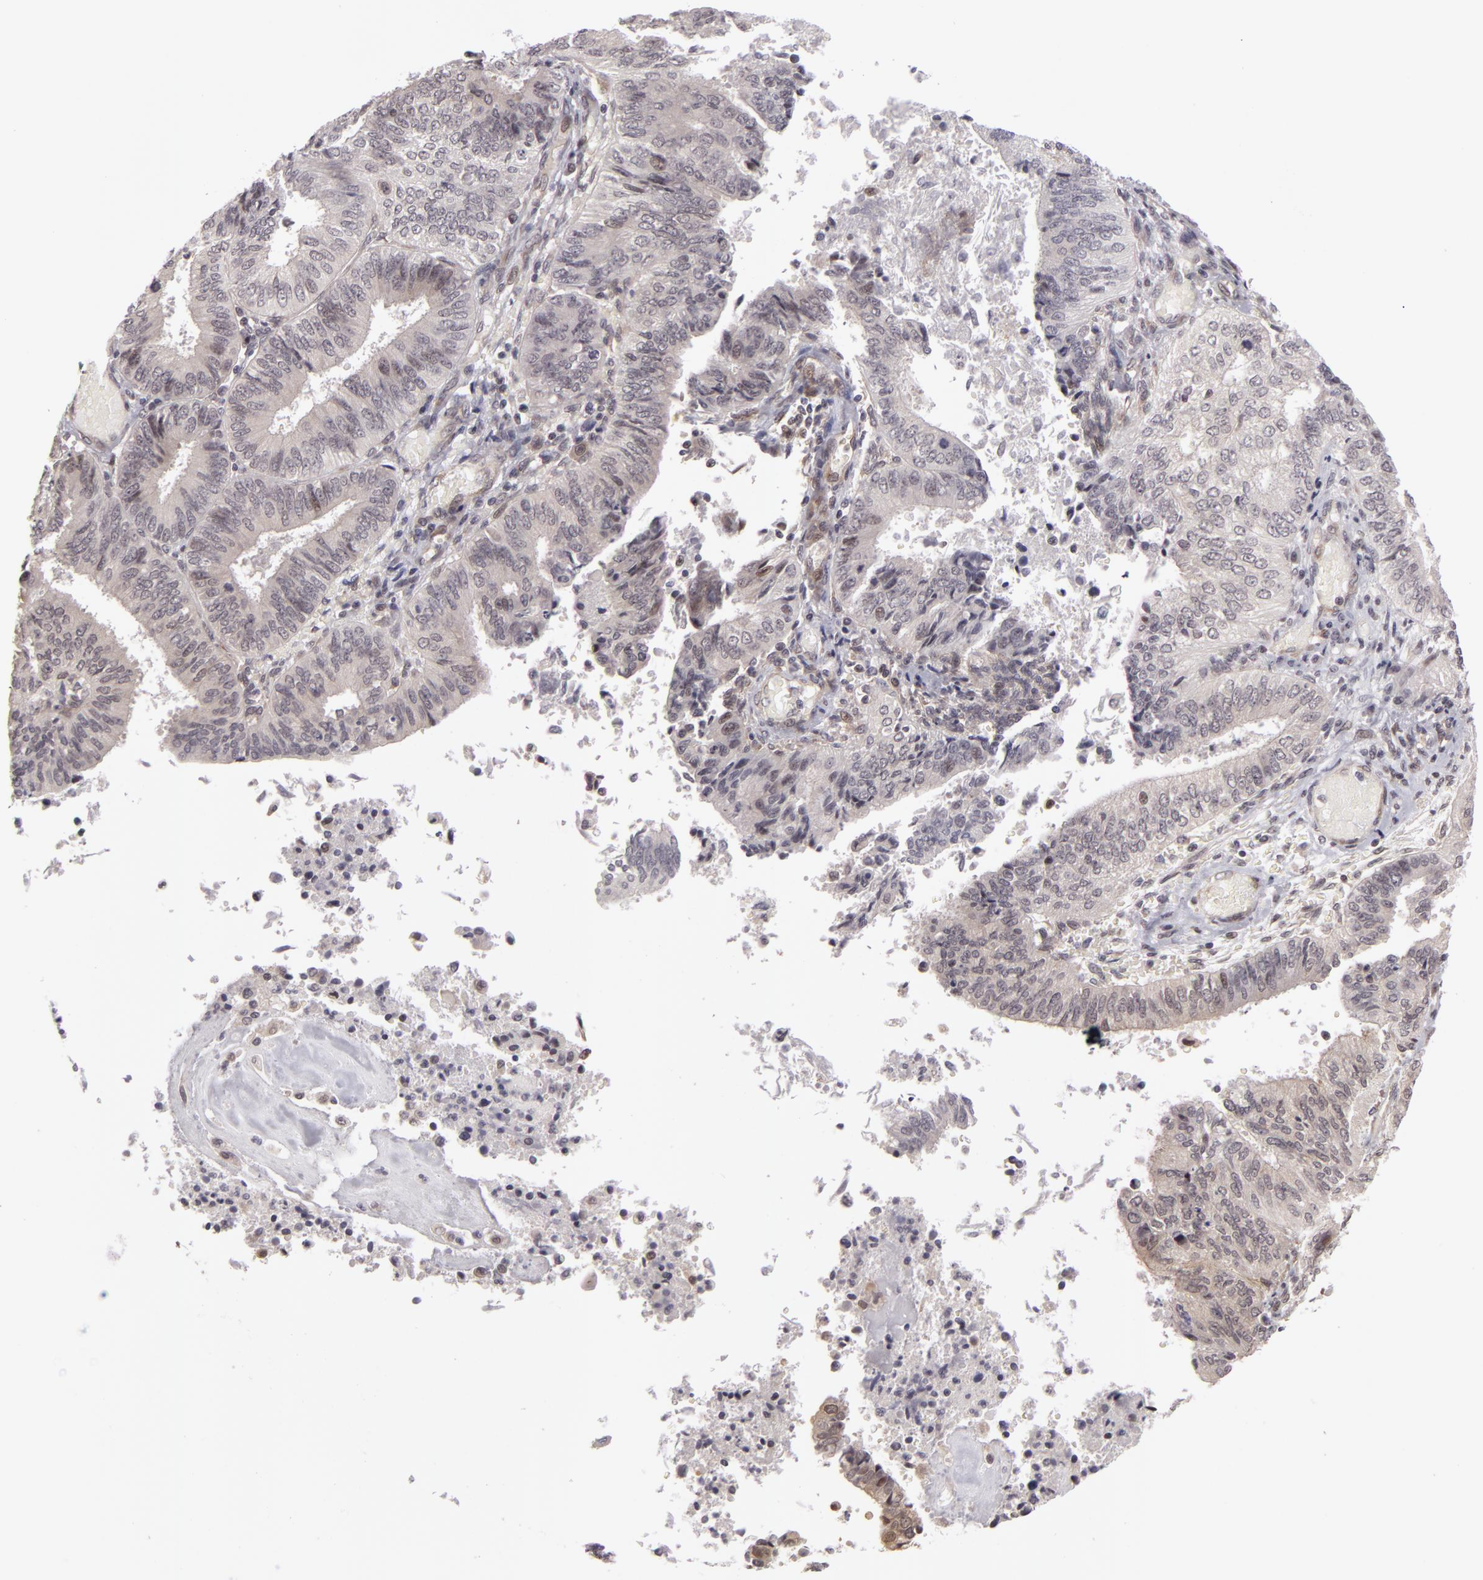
{"staining": {"intensity": "weak", "quantity": "<25%", "location": "nuclear"}, "tissue": "endometrial cancer", "cell_type": "Tumor cells", "image_type": "cancer", "snomed": [{"axis": "morphology", "description": "Adenocarcinoma, NOS"}, {"axis": "topography", "description": "Endometrium"}], "caption": "Immunohistochemistry (IHC) micrograph of human endometrial adenocarcinoma stained for a protein (brown), which demonstrates no positivity in tumor cells. (Immunohistochemistry, brightfield microscopy, high magnification).", "gene": "ZNF133", "patient": {"sex": "female", "age": 55}}